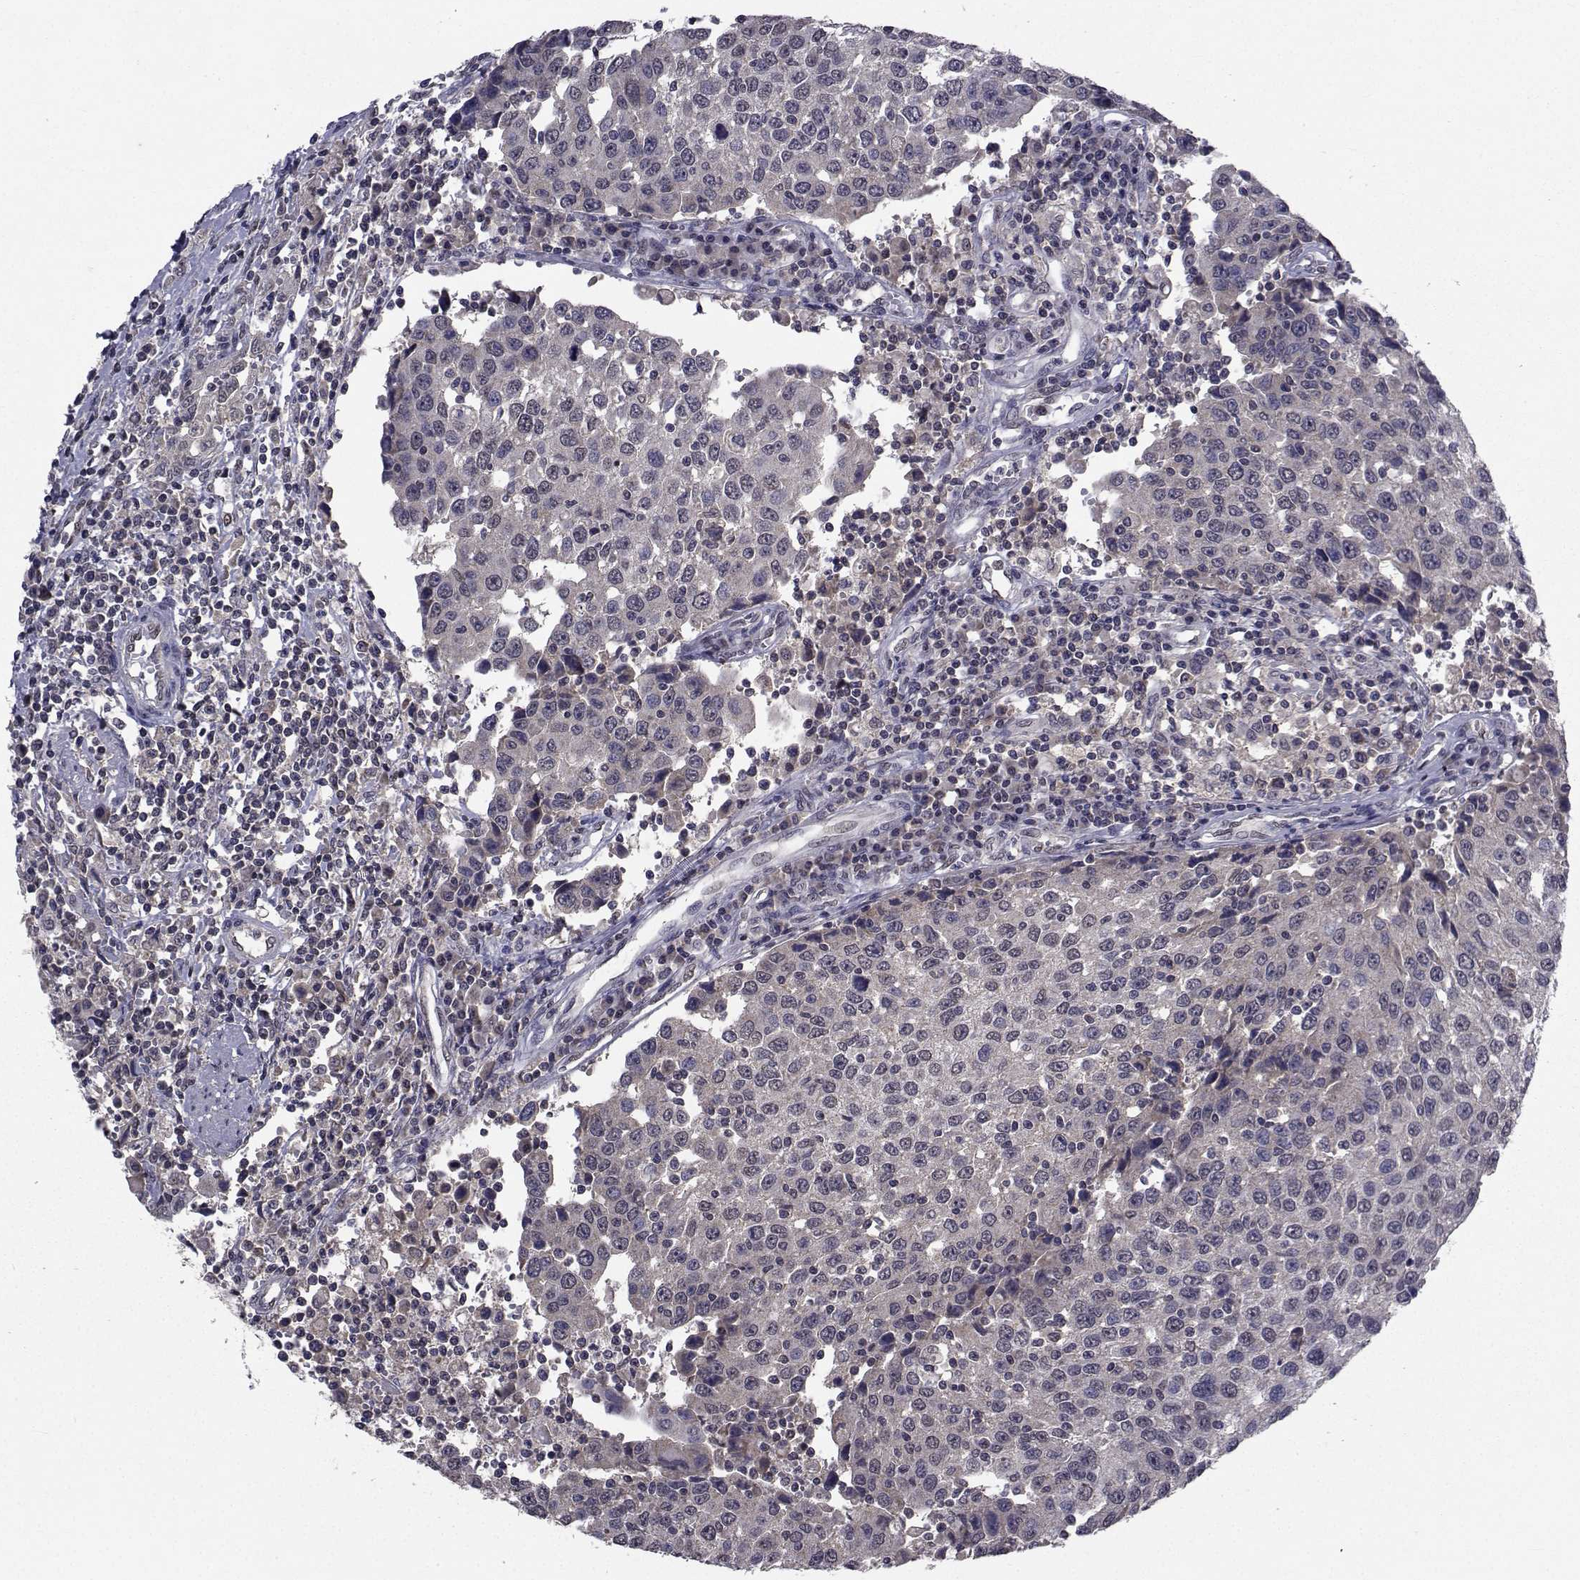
{"staining": {"intensity": "negative", "quantity": "none", "location": "none"}, "tissue": "urothelial cancer", "cell_type": "Tumor cells", "image_type": "cancer", "snomed": [{"axis": "morphology", "description": "Urothelial carcinoma, High grade"}, {"axis": "topography", "description": "Urinary bladder"}], "caption": "High-grade urothelial carcinoma was stained to show a protein in brown. There is no significant staining in tumor cells.", "gene": "CYP2S1", "patient": {"sex": "female", "age": 85}}